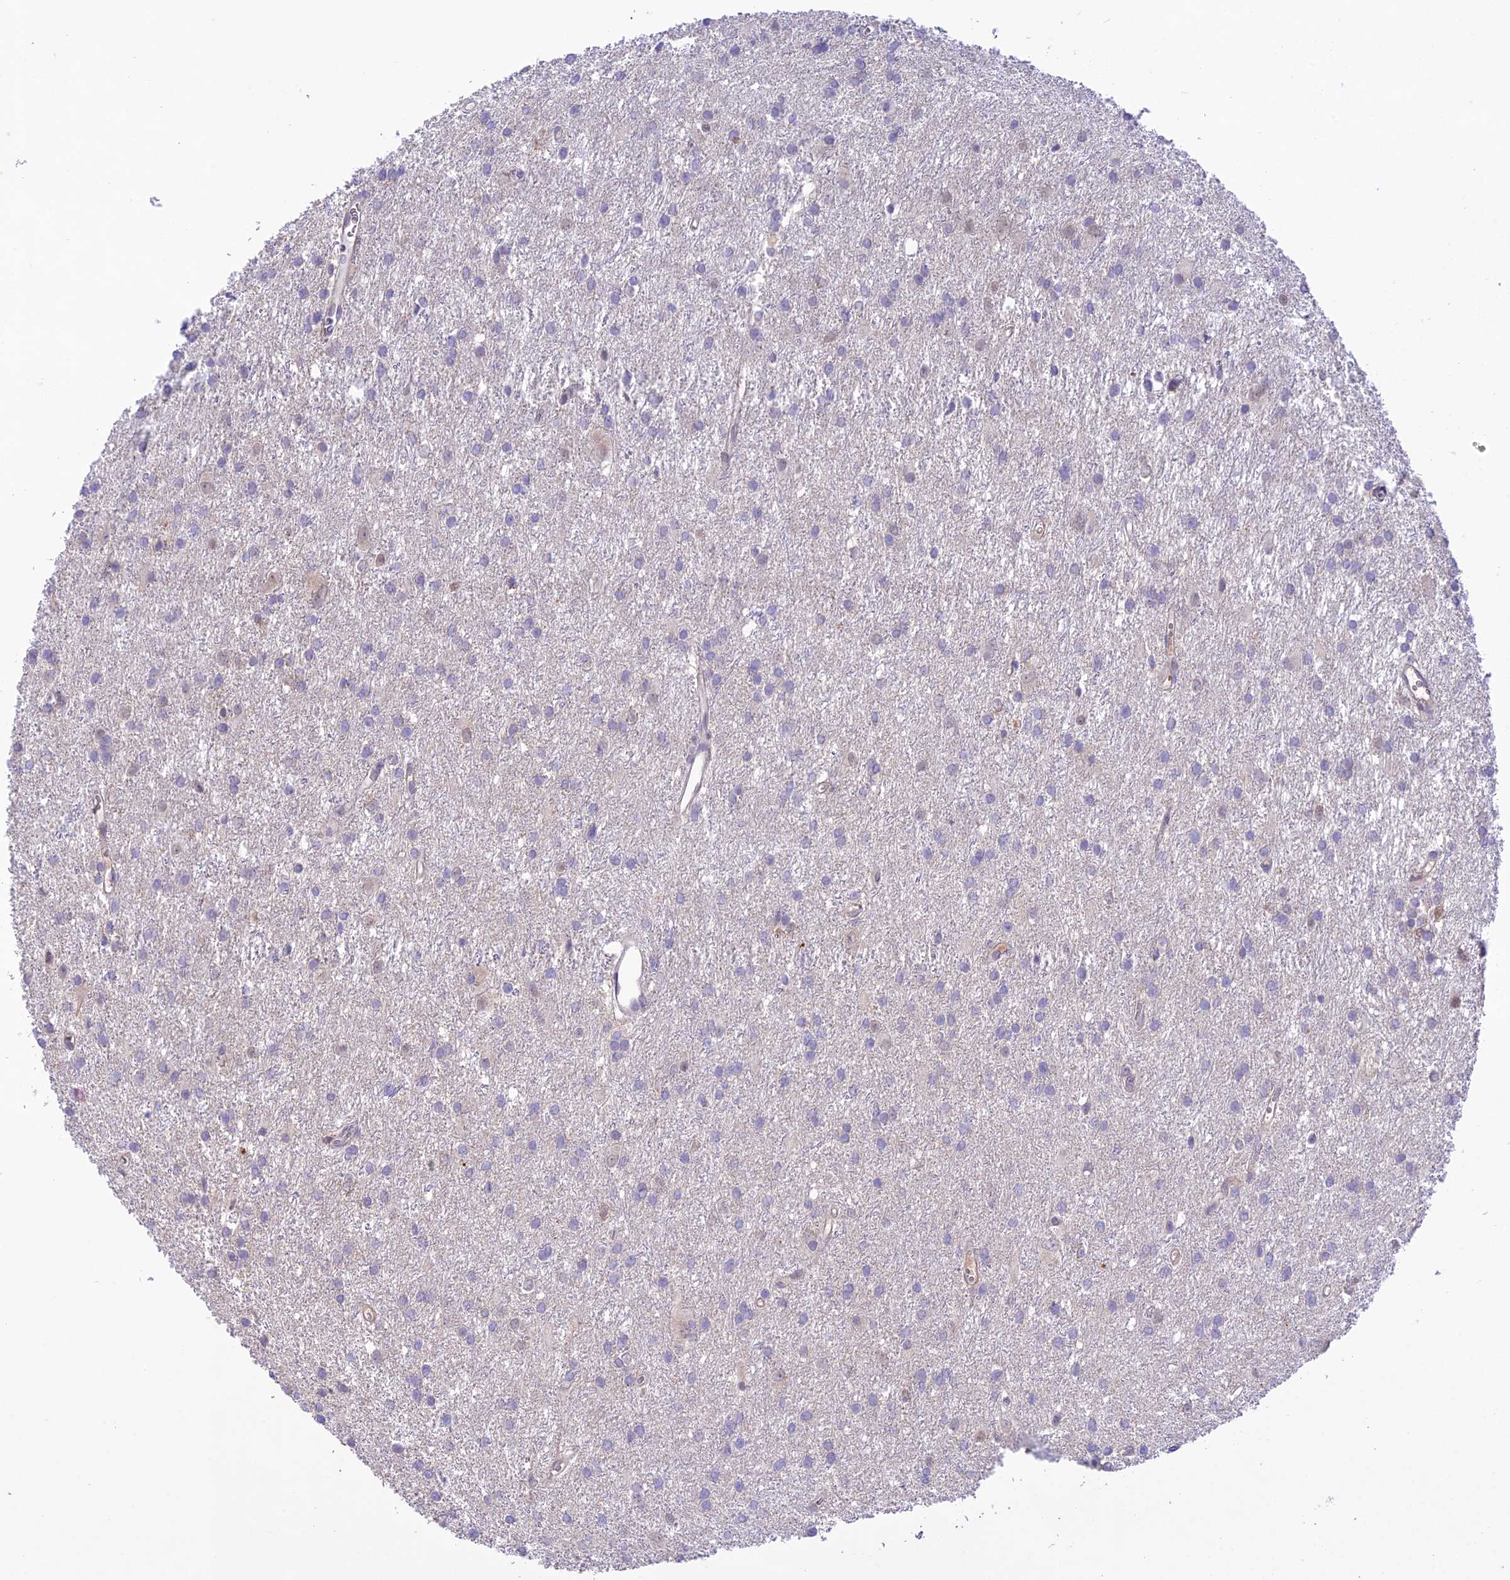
{"staining": {"intensity": "negative", "quantity": "none", "location": "none"}, "tissue": "glioma", "cell_type": "Tumor cells", "image_type": "cancer", "snomed": [{"axis": "morphology", "description": "Glioma, malignant, High grade"}, {"axis": "topography", "description": "Brain"}], "caption": "Image shows no significant protein positivity in tumor cells of glioma.", "gene": "NLRP9", "patient": {"sex": "female", "age": 50}}